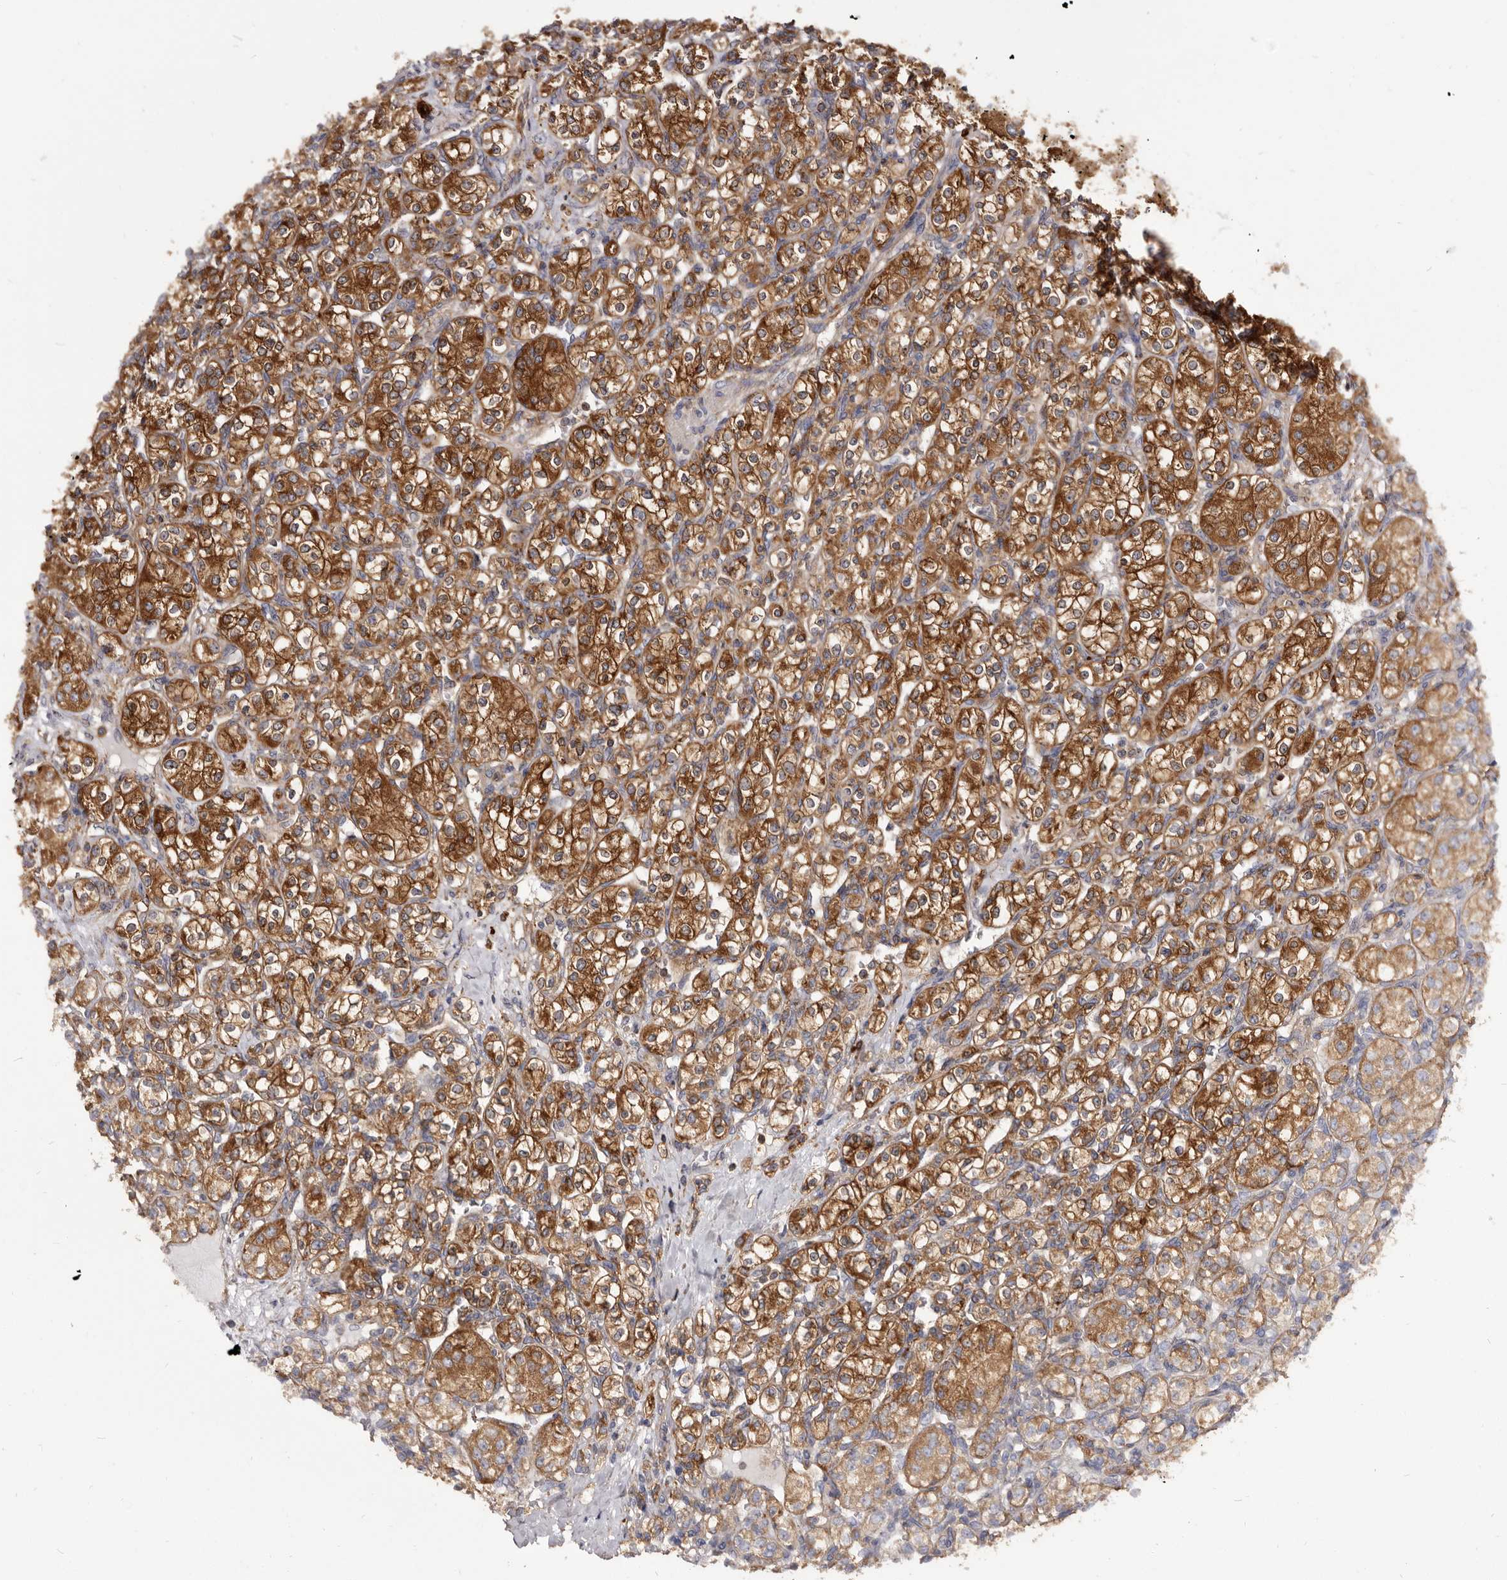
{"staining": {"intensity": "strong", "quantity": ">75%", "location": "cytoplasmic/membranous"}, "tissue": "renal cancer", "cell_type": "Tumor cells", "image_type": "cancer", "snomed": [{"axis": "morphology", "description": "Adenocarcinoma, NOS"}, {"axis": "topography", "description": "Kidney"}], "caption": "Immunohistochemical staining of renal adenocarcinoma demonstrates high levels of strong cytoplasmic/membranous protein expression in approximately >75% of tumor cells. (DAB (3,3'-diaminobenzidine) IHC, brown staining for protein, blue staining for nuclei).", "gene": "TPD52", "patient": {"sex": "male", "age": 77}}